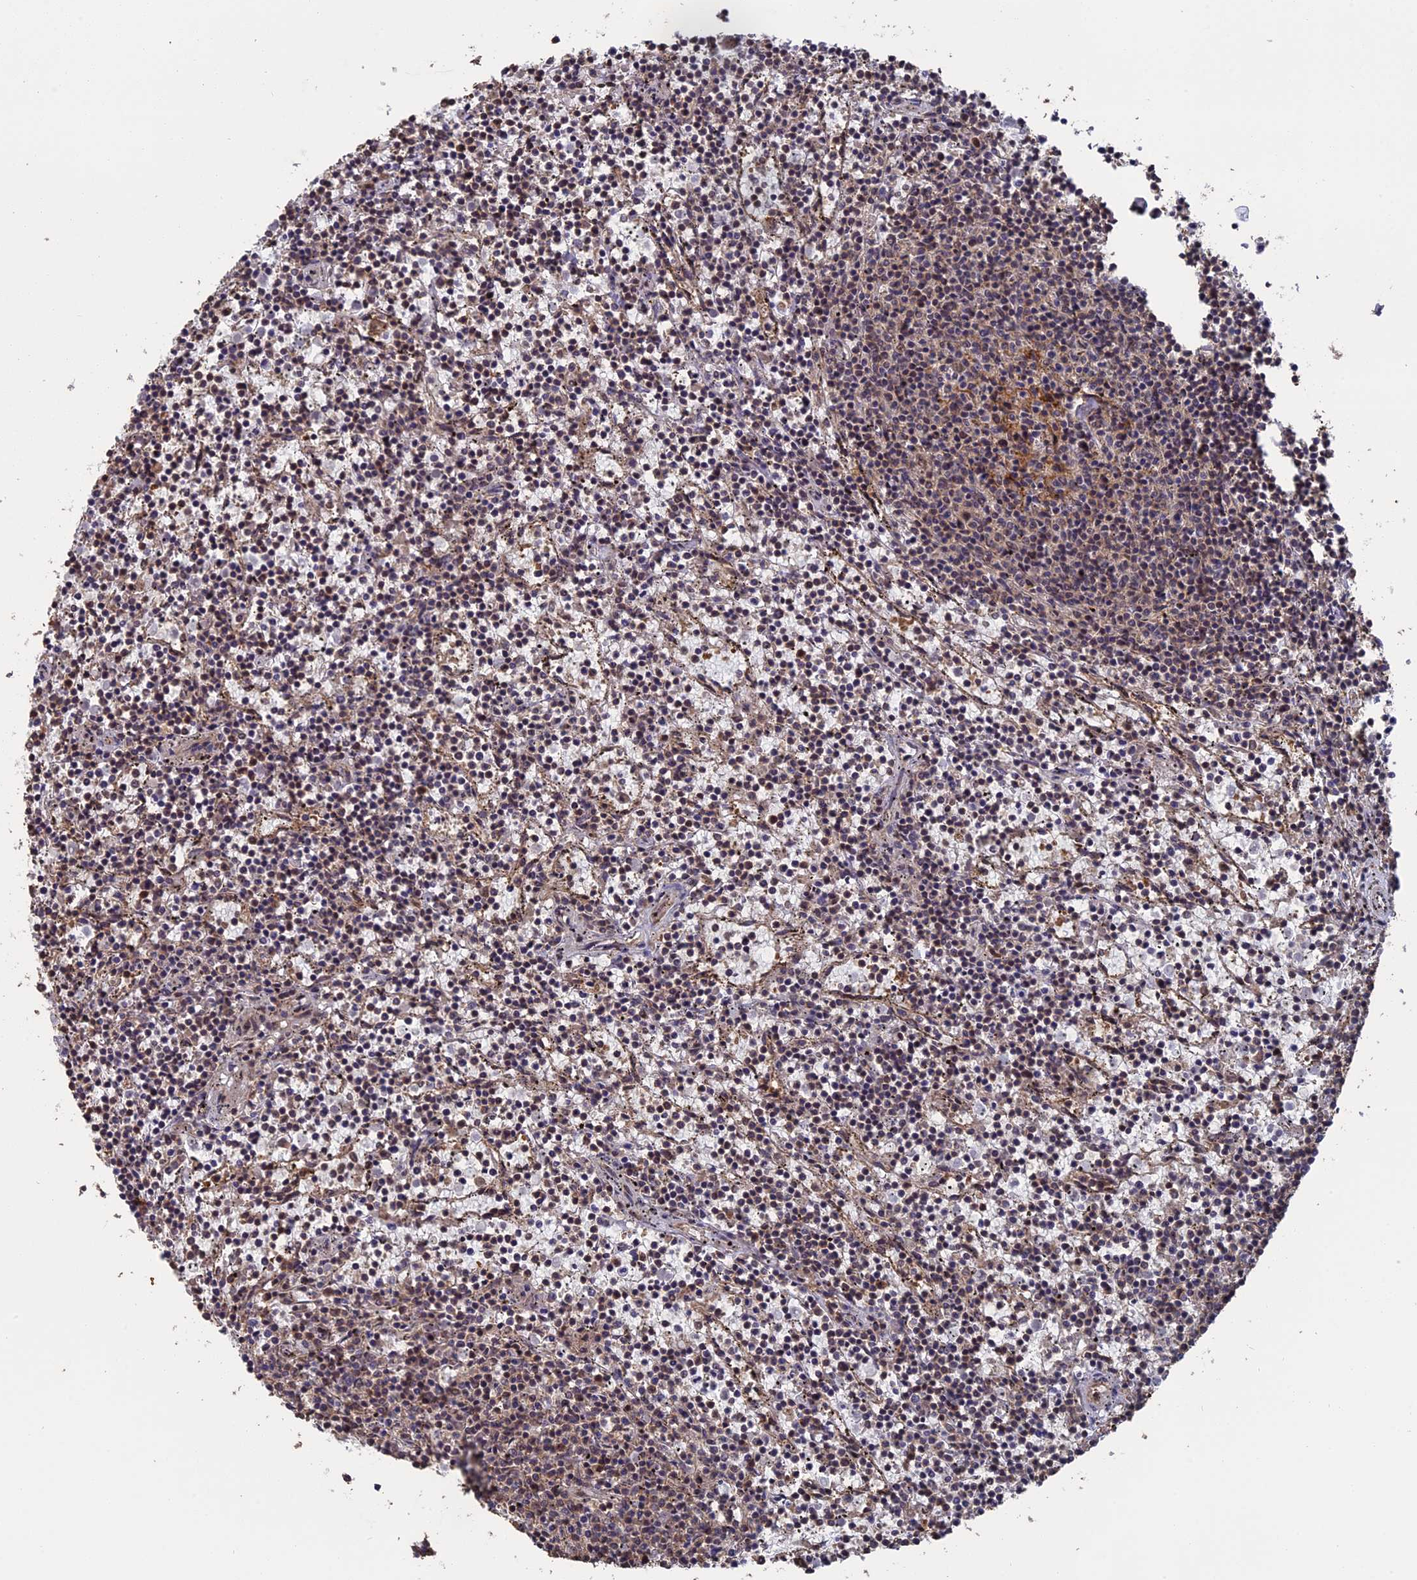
{"staining": {"intensity": "negative", "quantity": "none", "location": "none"}, "tissue": "lymphoma", "cell_type": "Tumor cells", "image_type": "cancer", "snomed": [{"axis": "morphology", "description": "Malignant lymphoma, non-Hodgkin's type, Low grade"}, {"axis": "topography", "description": "Spleen"}], "caption": "Low-grade malignant lymphoma, non-Hodgkin's type stained for a protein using IHC shows no expression tumor cells.", "gene": "MYBL2", "patient": {"sex": "female", "age": 50}}